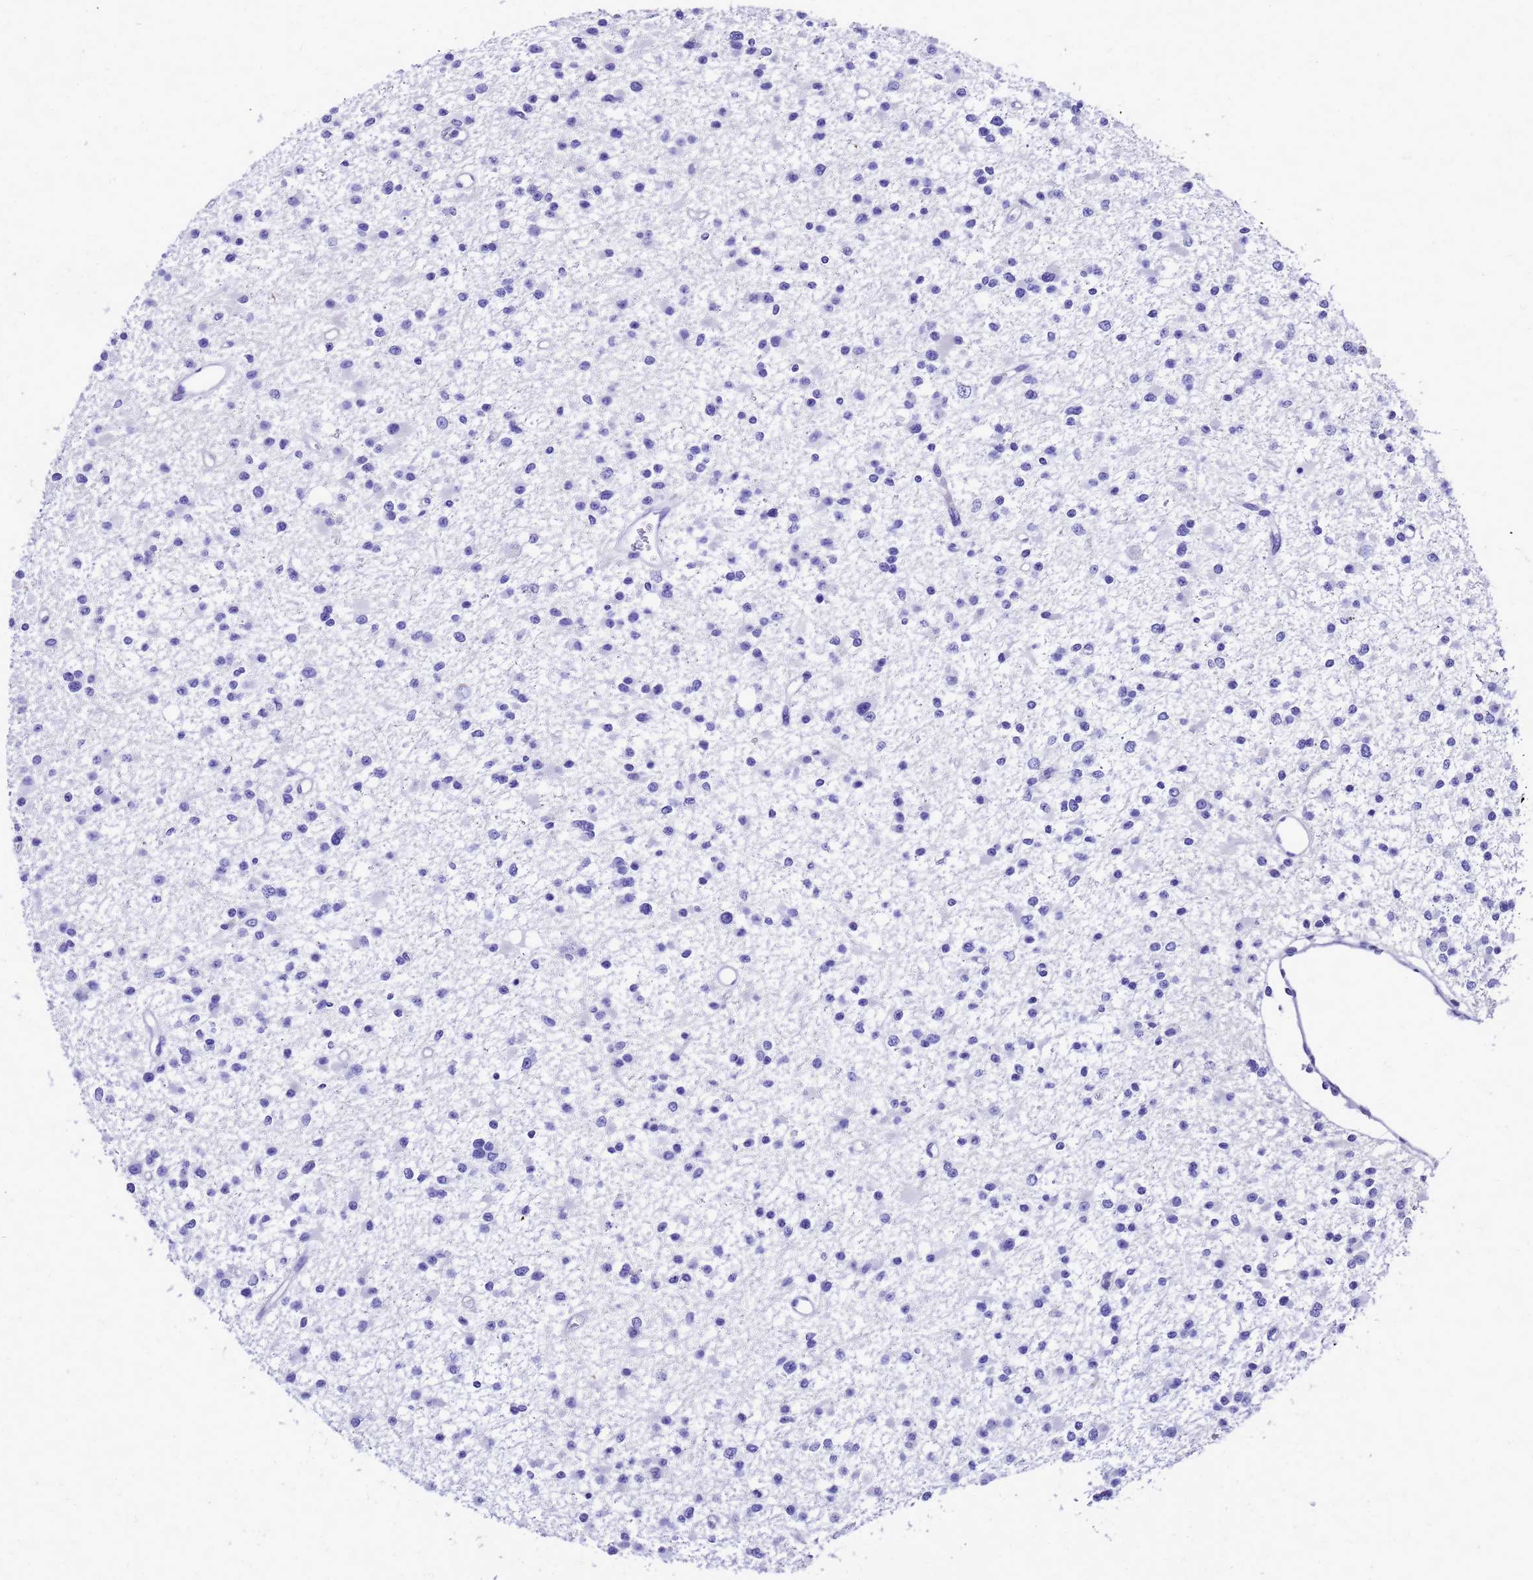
{"staining": {"intensity": "negative", "quantity": "none", "location": "none"}, "tissue": "glioma", "cell_type": "Tumor cells", "image_type": "cancer", "snomed": [{"axis": "morphology", "description": "Glioma, malignant, Low grade"}, {"axis": "topography", "description": "Brain"}], "caption": "Immunohistochemistry (IHC) of malignant glioma (low-grade) reveals no expression in tumor cells.", "gene": "SMIM21", "patient": {"sex": "female", "age": 22}}